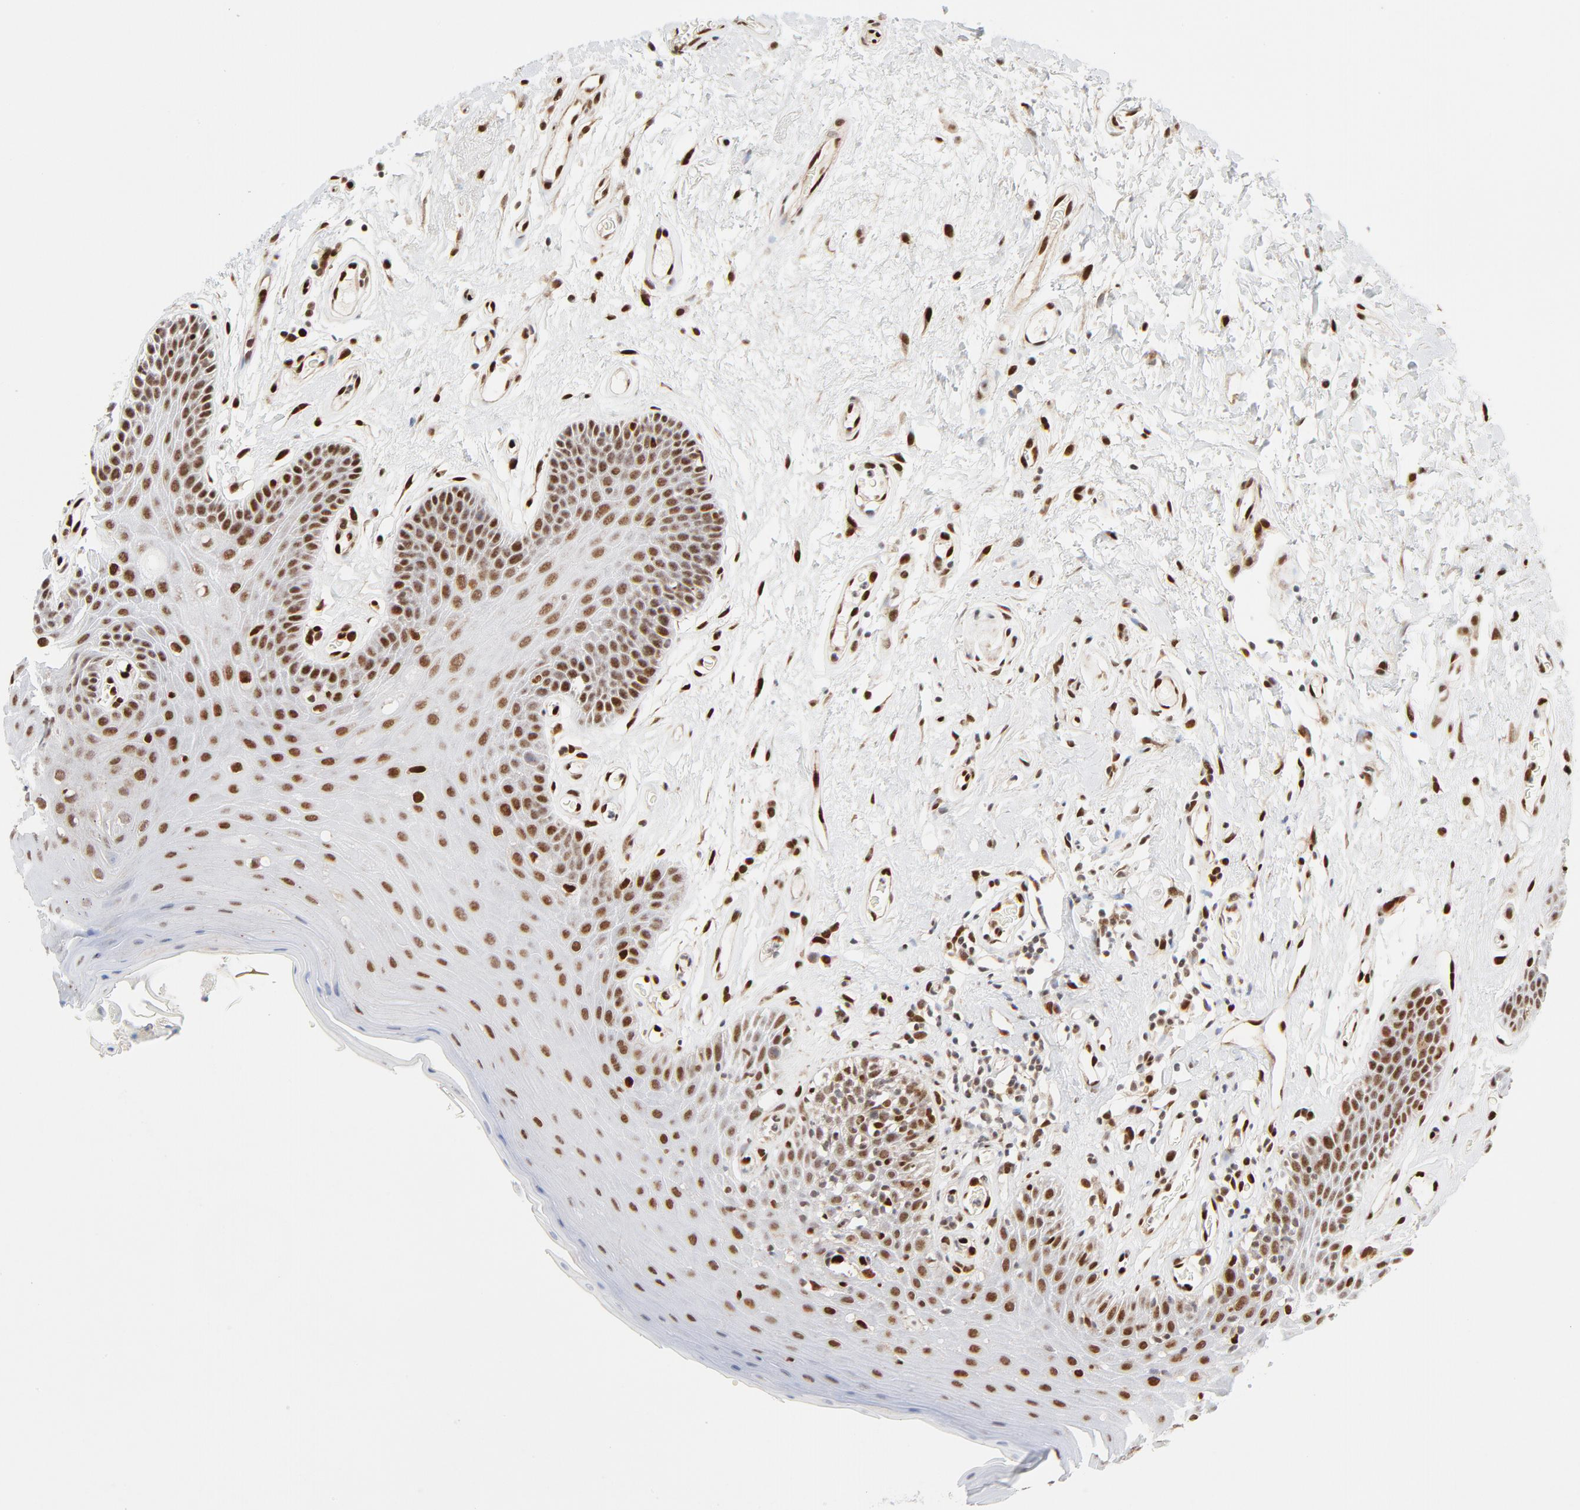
{"staining": {"intensity": "moderate", "quantity": "25%-75%", "location": "nuclear"}, "tissue": "oral mucosa", "cell_type": "Squamous epithelial cells", "image_type": "normal", "snomed": [{"axis": "morphology", "description": "Normal tissue, NOS"}, {"axis": "morphology", "description": "Squamous cell carcinoma, NOS"}, {"axis": "topography", "description": "Skeletal muscle"}, {"axis": "topography", "description": "Oral tissue"}, {"axis": "topography", "description": "Head-Neck"}], "caption": "Moderate nuclear positivity is present in about 25%-75% of squamous epithelial cells in unremarkable oral mucosa.", "gene": "MEF2A", "patient": {"sex": "male", "age": 71}}